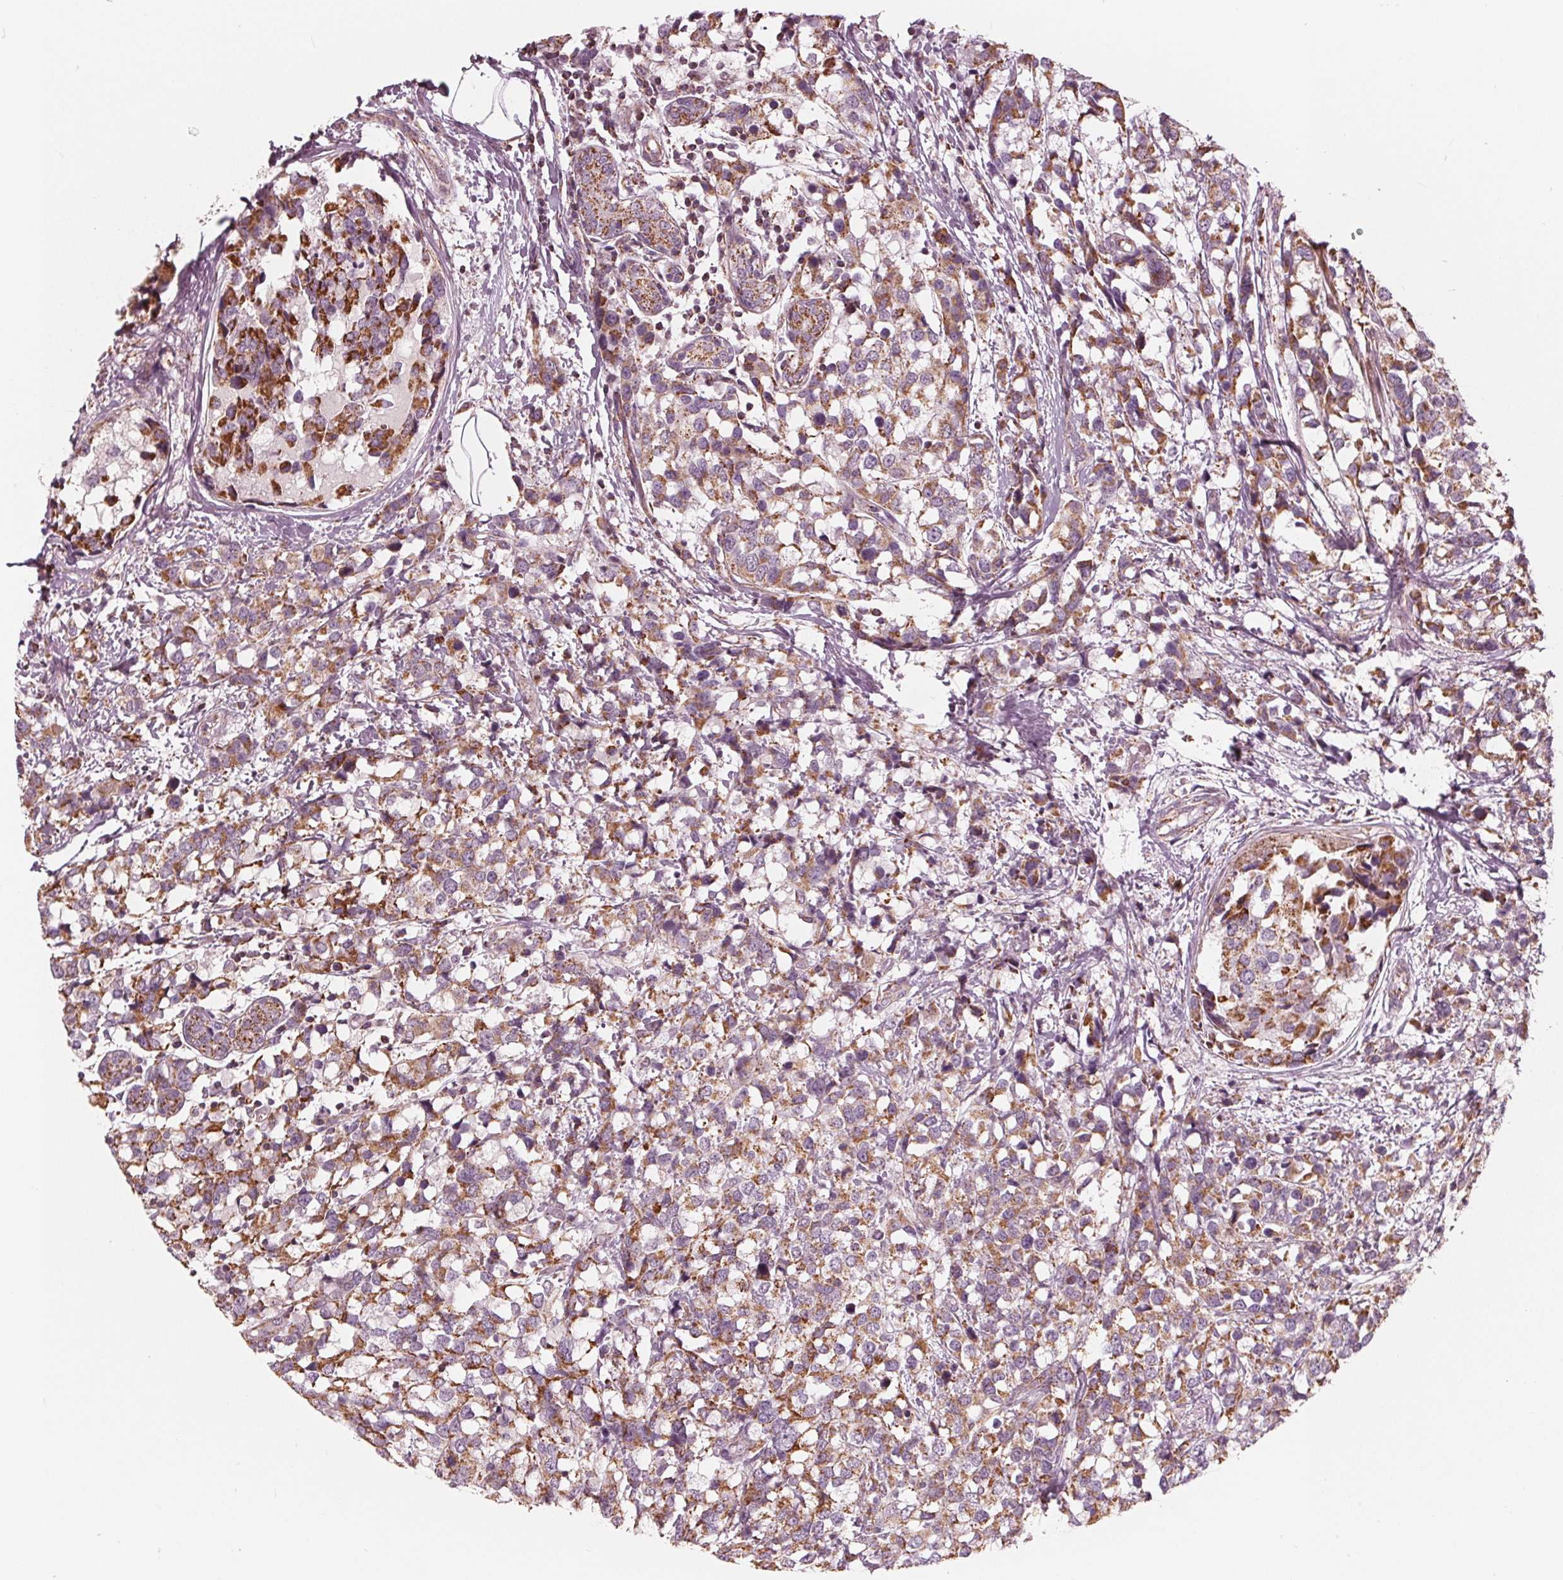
{"staining": {"intensity": "strong", "quantity": "25%-75%", "location": "cytoplasmic/membranous"}, "tissue": "breast cancer", "cell_type": "Tumor cells", "image_type": "cancer", "snomed": [{"axis": "morphology", "description": "Lobular carcinoma"}, {"axis": "topography", "description": "Breast"}], "caption": "Lobular carcinoma (breast) stained with DAB (3,3'-diaminobenzidine) IHC reveals high levels of strong cytoplasmic/membranous expression in about 25%-75% of tumor cells.", "gene": "DCAF4L2", "patient": {"sex": "female", "age": 59}}